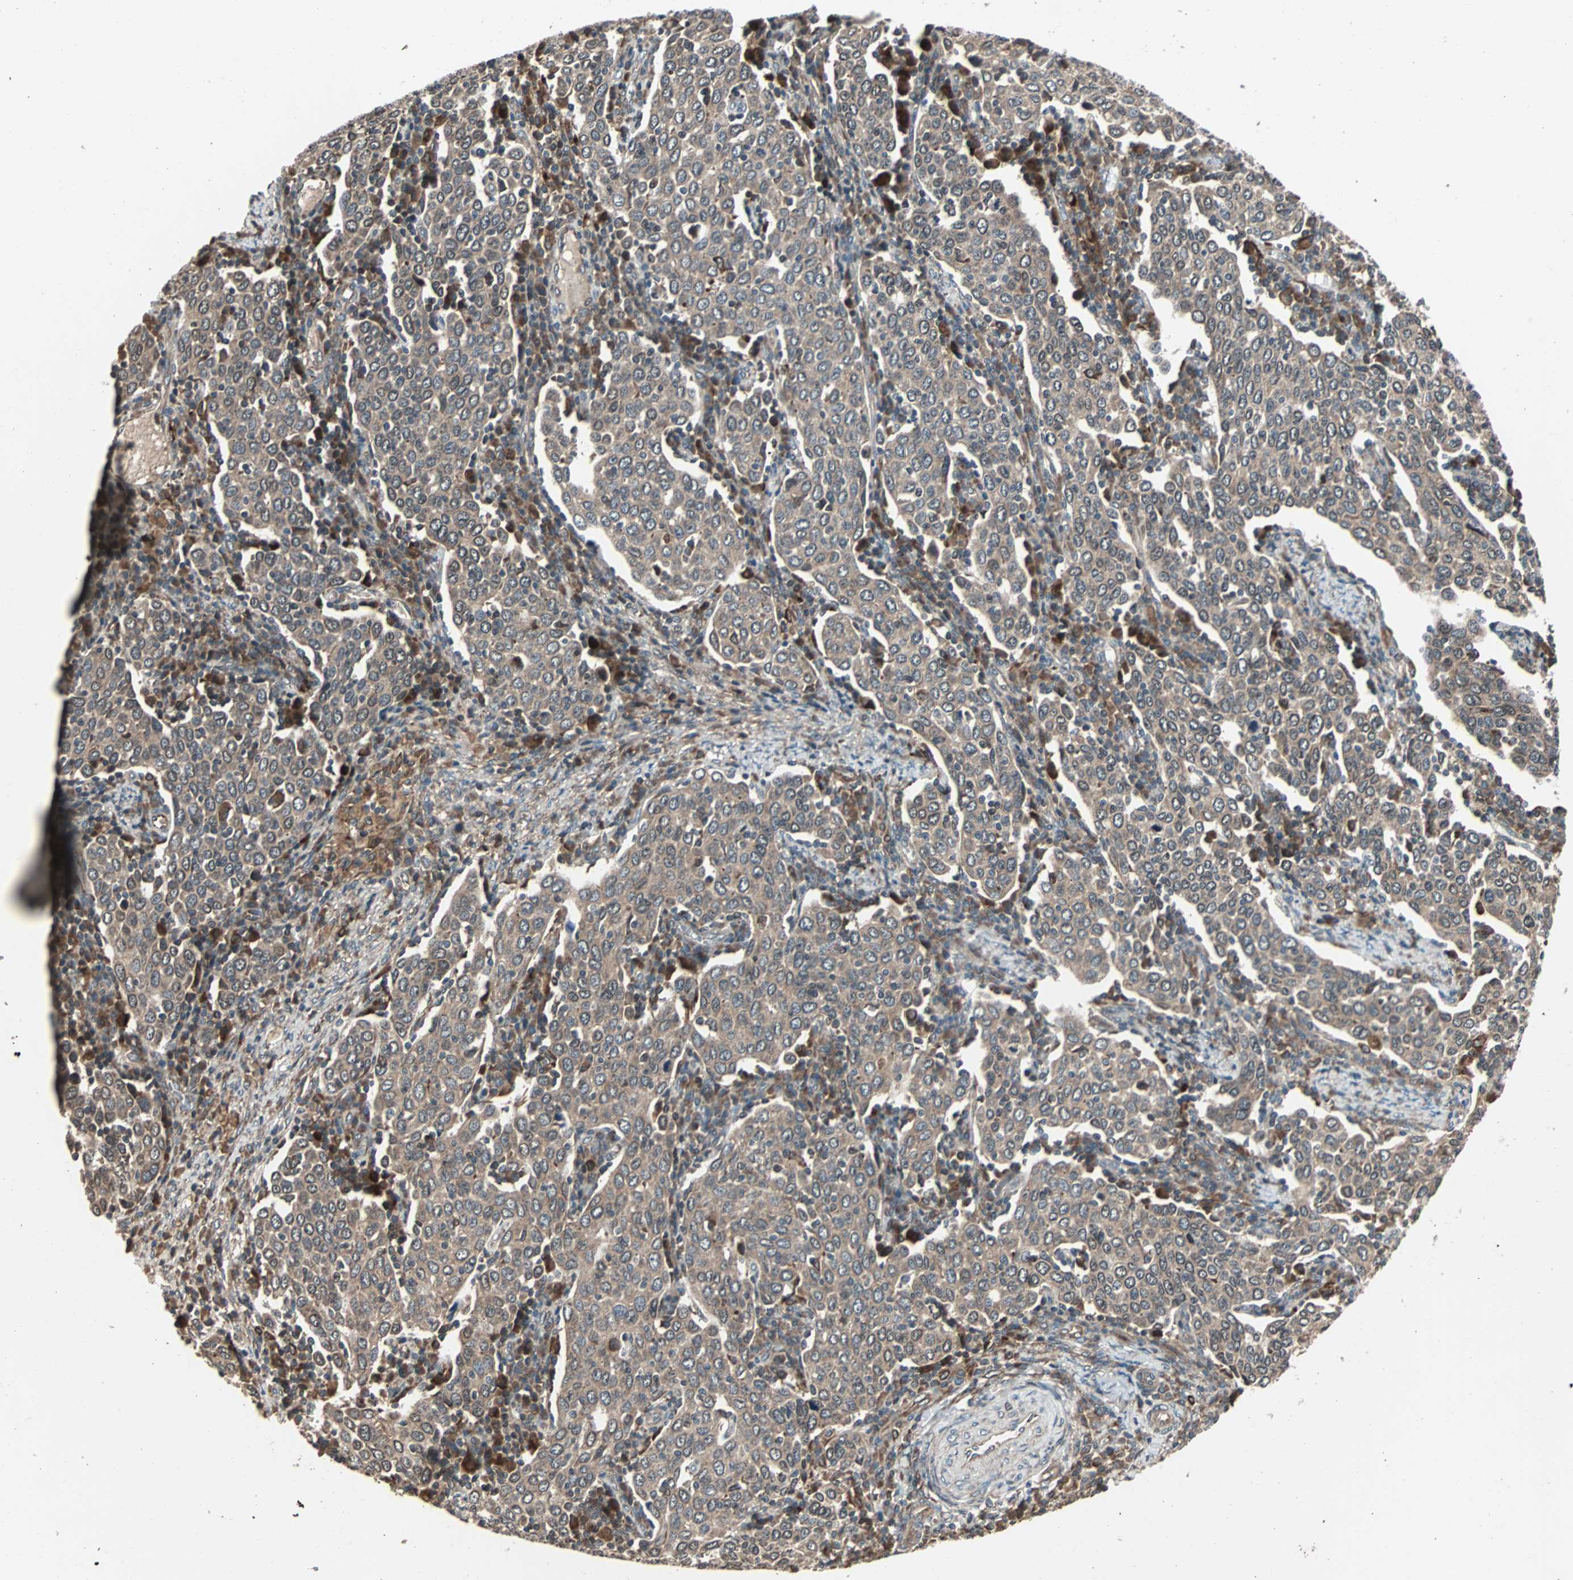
{"staining": {"intensity": "moderate", "quantity": ">75%", "location": "cytoplasmic/membranous"}, "tissue": "cervical cancer", "cell_type": "Tumor cells", "image_type": "cancer", "snomed": [{"axis": "morphology", "description": "Squamous cell carcinoma, NOS"}, {"axis": "topography", "description": "Cervix"}], "caption": "Immunohistochemistry (DAB (3,3'-diaminobenzidine)) staining of human cervical cancer shows moderate cytoplasmic/membranous protein positivity in about >75% of tumor cells.", "gene": "RAB7A", "patient": {"sex": "female", "age": 40}}